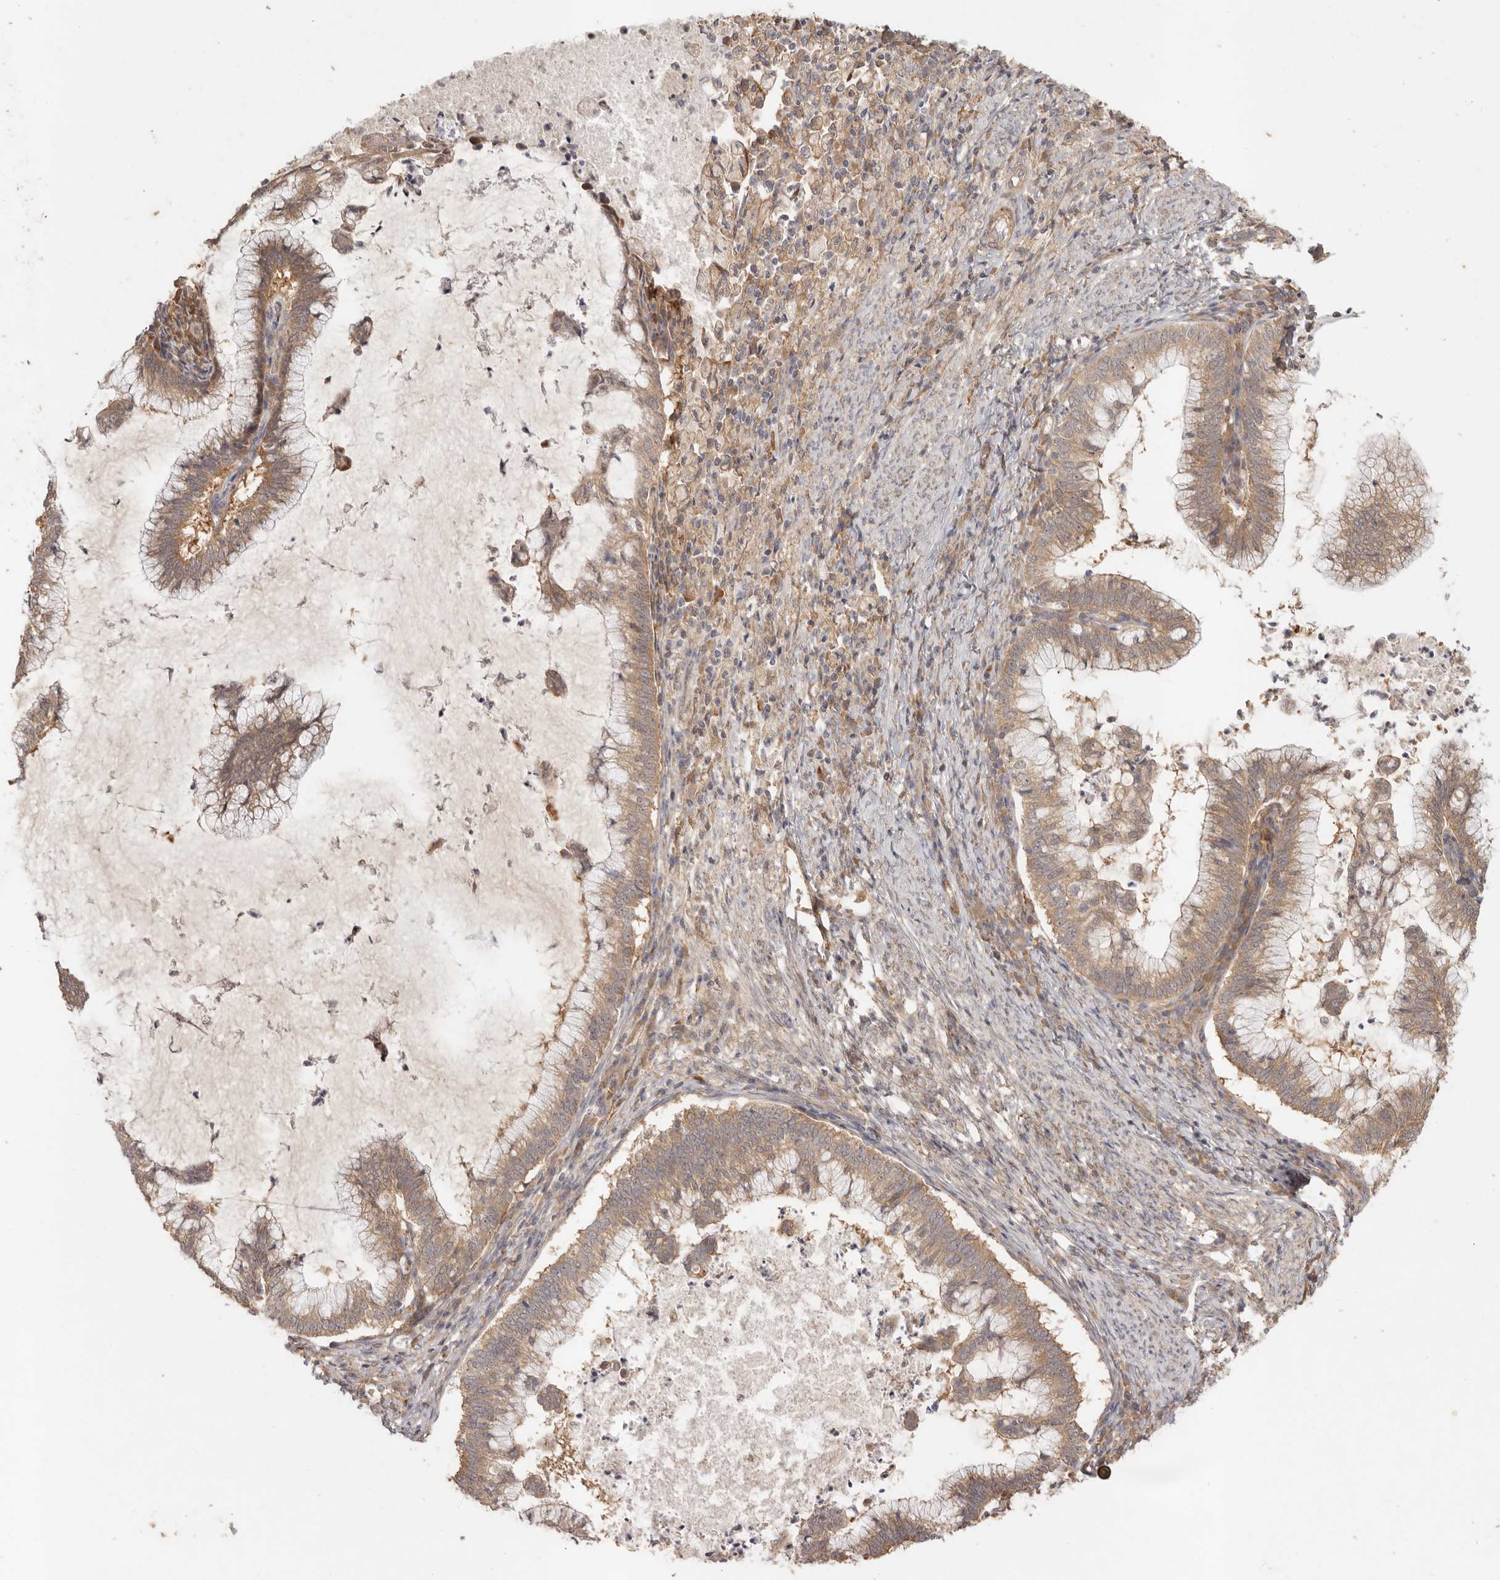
{"staining": {"intensity": "moderate", "quantity": ">75%", "location": "cytoplasmic/membranous"}, "tissue": "cervical cancer", "cell_type": "Tumor cells", "image_type": "cancer", "snomed": [{"axis": "morphology", "description": "Adenocarcinoma, NOS"}, {"axis": "topography", "description": "Cervix"}], "caption": "This is a histology image of IHC staining of adenocarcinoma (cervical), which shows moderate positivity in the cytoplasmic/membranous of tumor cells.", "gene": "VIPR1", "patient": {"sex": "female", "age": 36}}